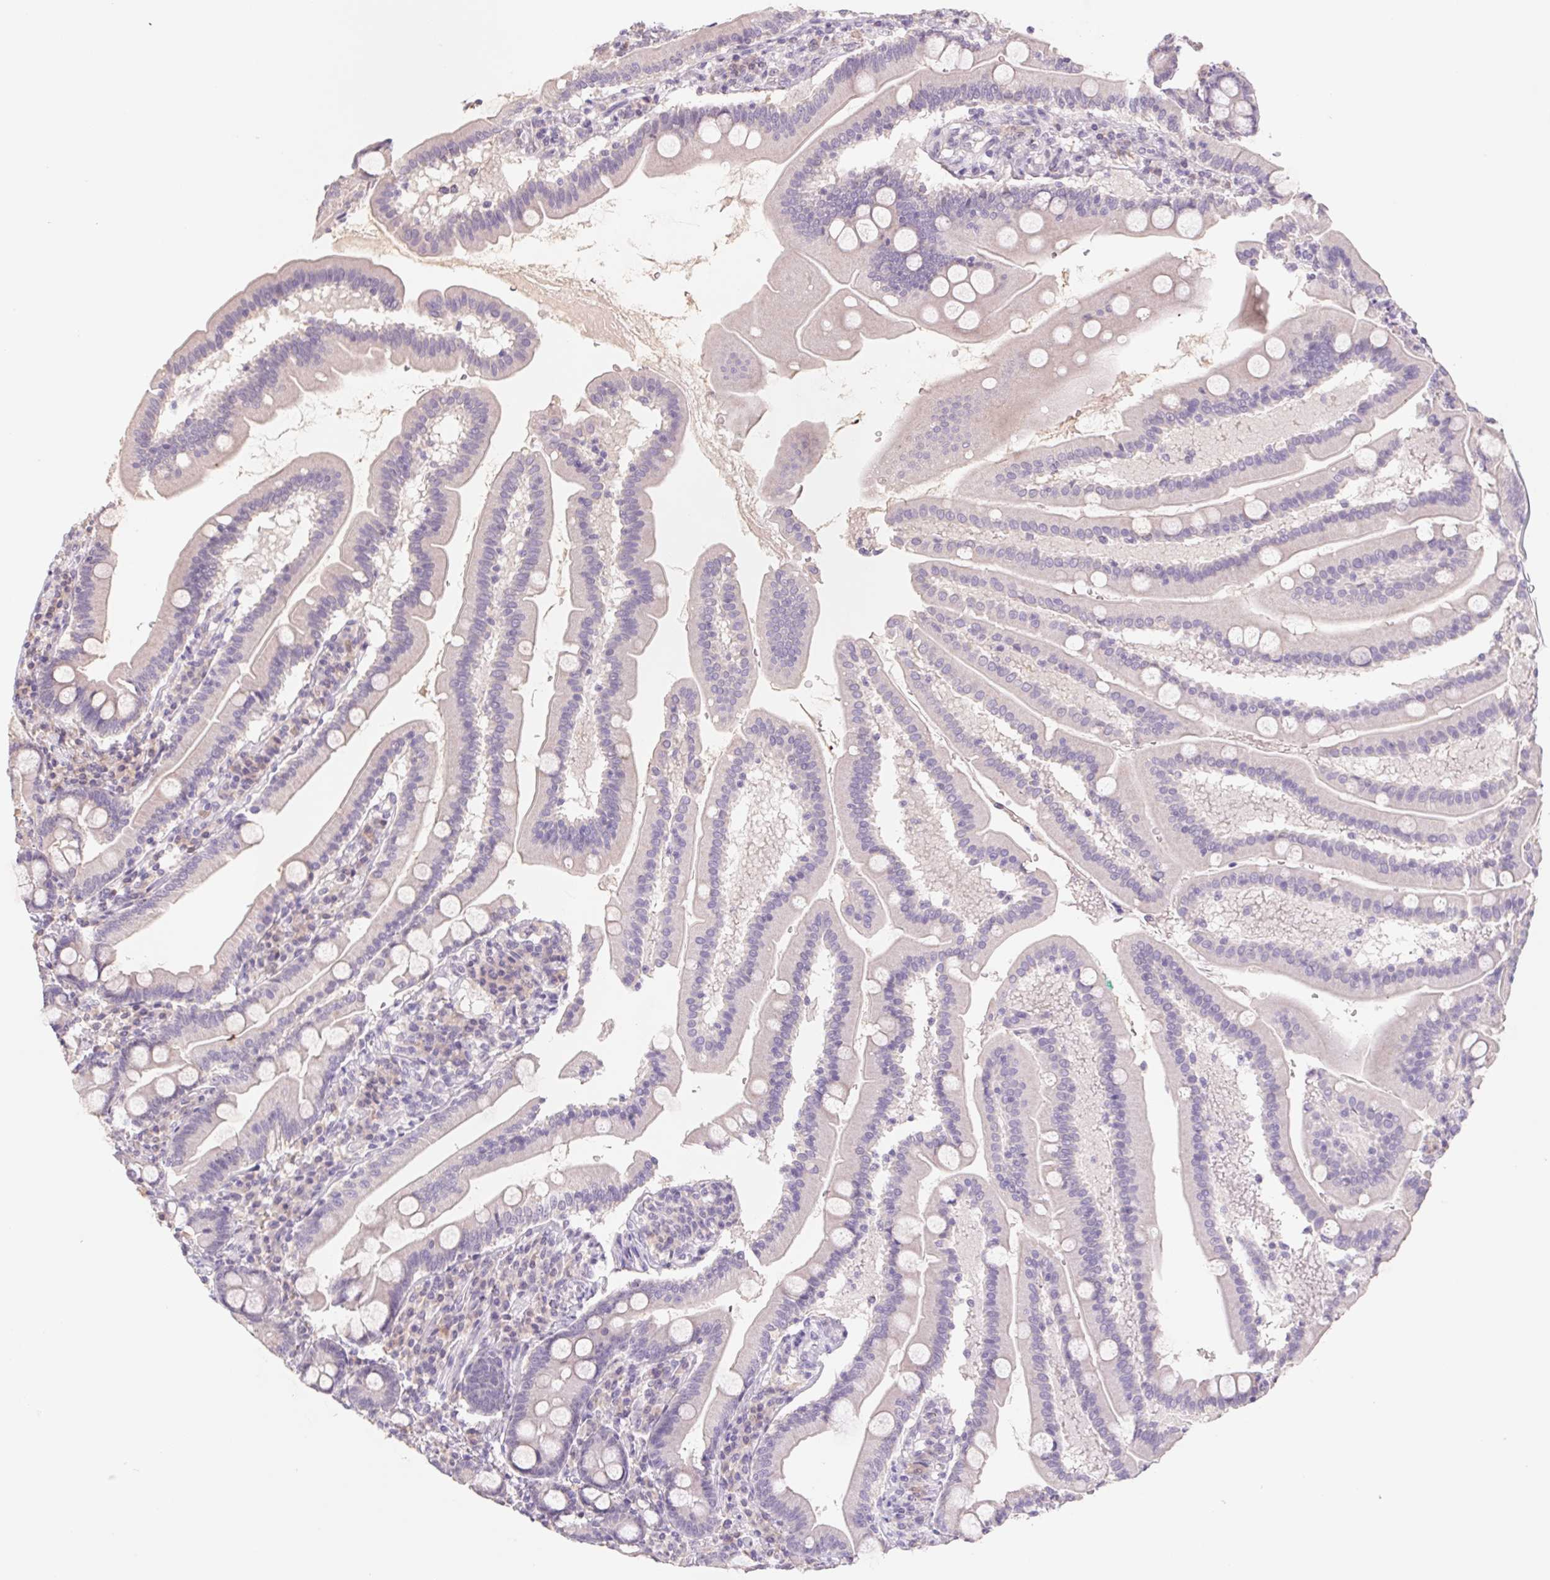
{"staining": {"intensity": "negative", "quantity": "none", "location": "none"}, "tissue": "duodenum", "cell_type": "Glandular cells", "image_type": "normal", "snomed": [{"axis": "morphology", "description": "Normal tissue, NOS"}, {"axis": "topography", "description": "Duodenum"}], "caption": "An image of human duodenum is negative for staining in glandular cells. (DAB (3,3'-diaminobenzidine) IHC, high magnification).", "gene": "PNMA8B", "patient": {"sex": "female", "age": 67}}